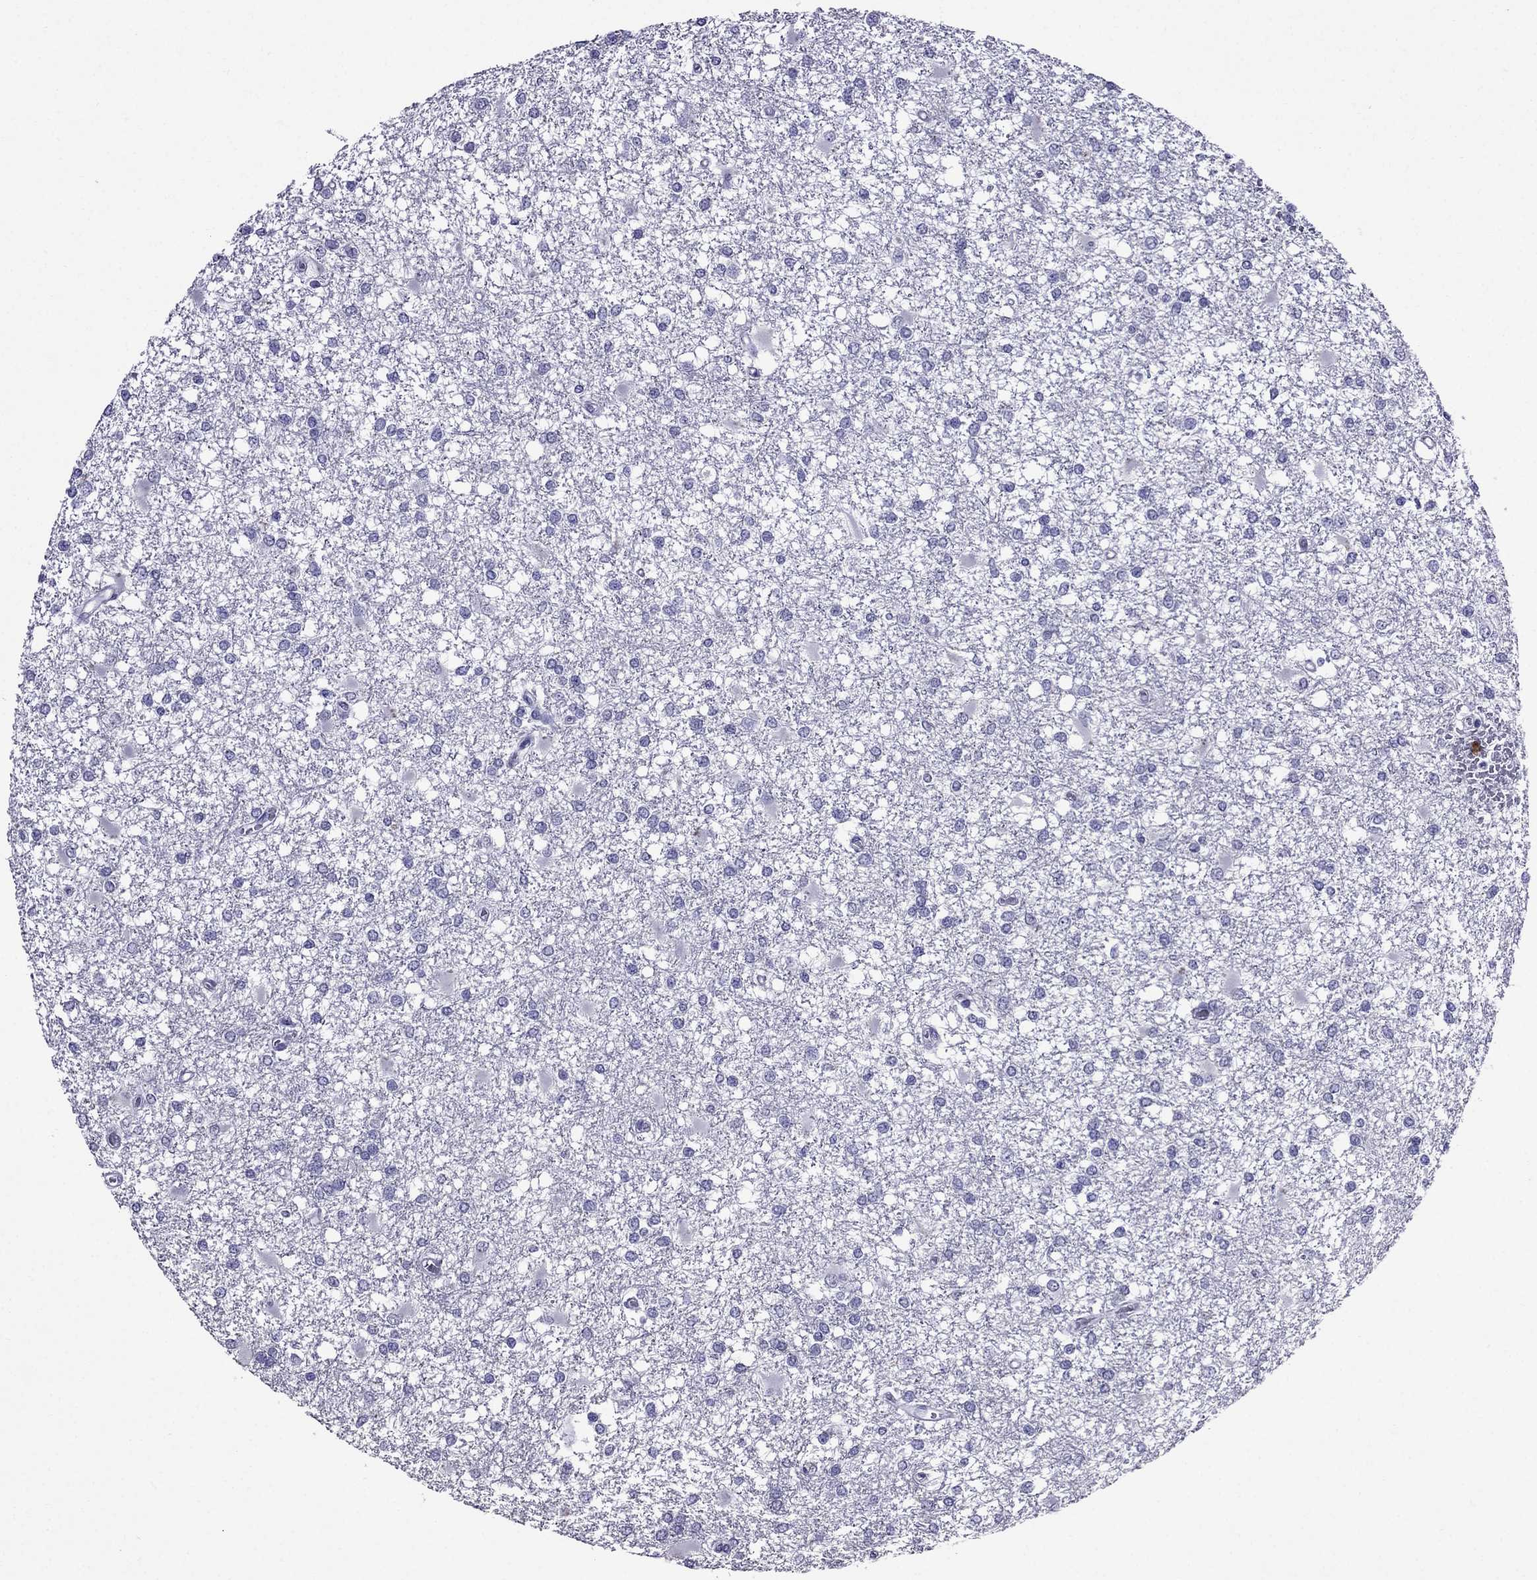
{"staining": {"intensity": "negative", "quantity": "none", "location": "none"}, "tissue": "glioma", "cell_type": "Tumor cells", "image_type": "cancer", "snomed": [{"axis": "morphology", "description": "Glioma, malignant, High grade"}, {"axis": "topography", "description": "Cerebral cortex"}], "caption": "IHC of malignant glioma (high-grade) exhibits no expression in tumor cells.", "gene": "OLFM4", "patient": {"sex": "male", "age": 79}}